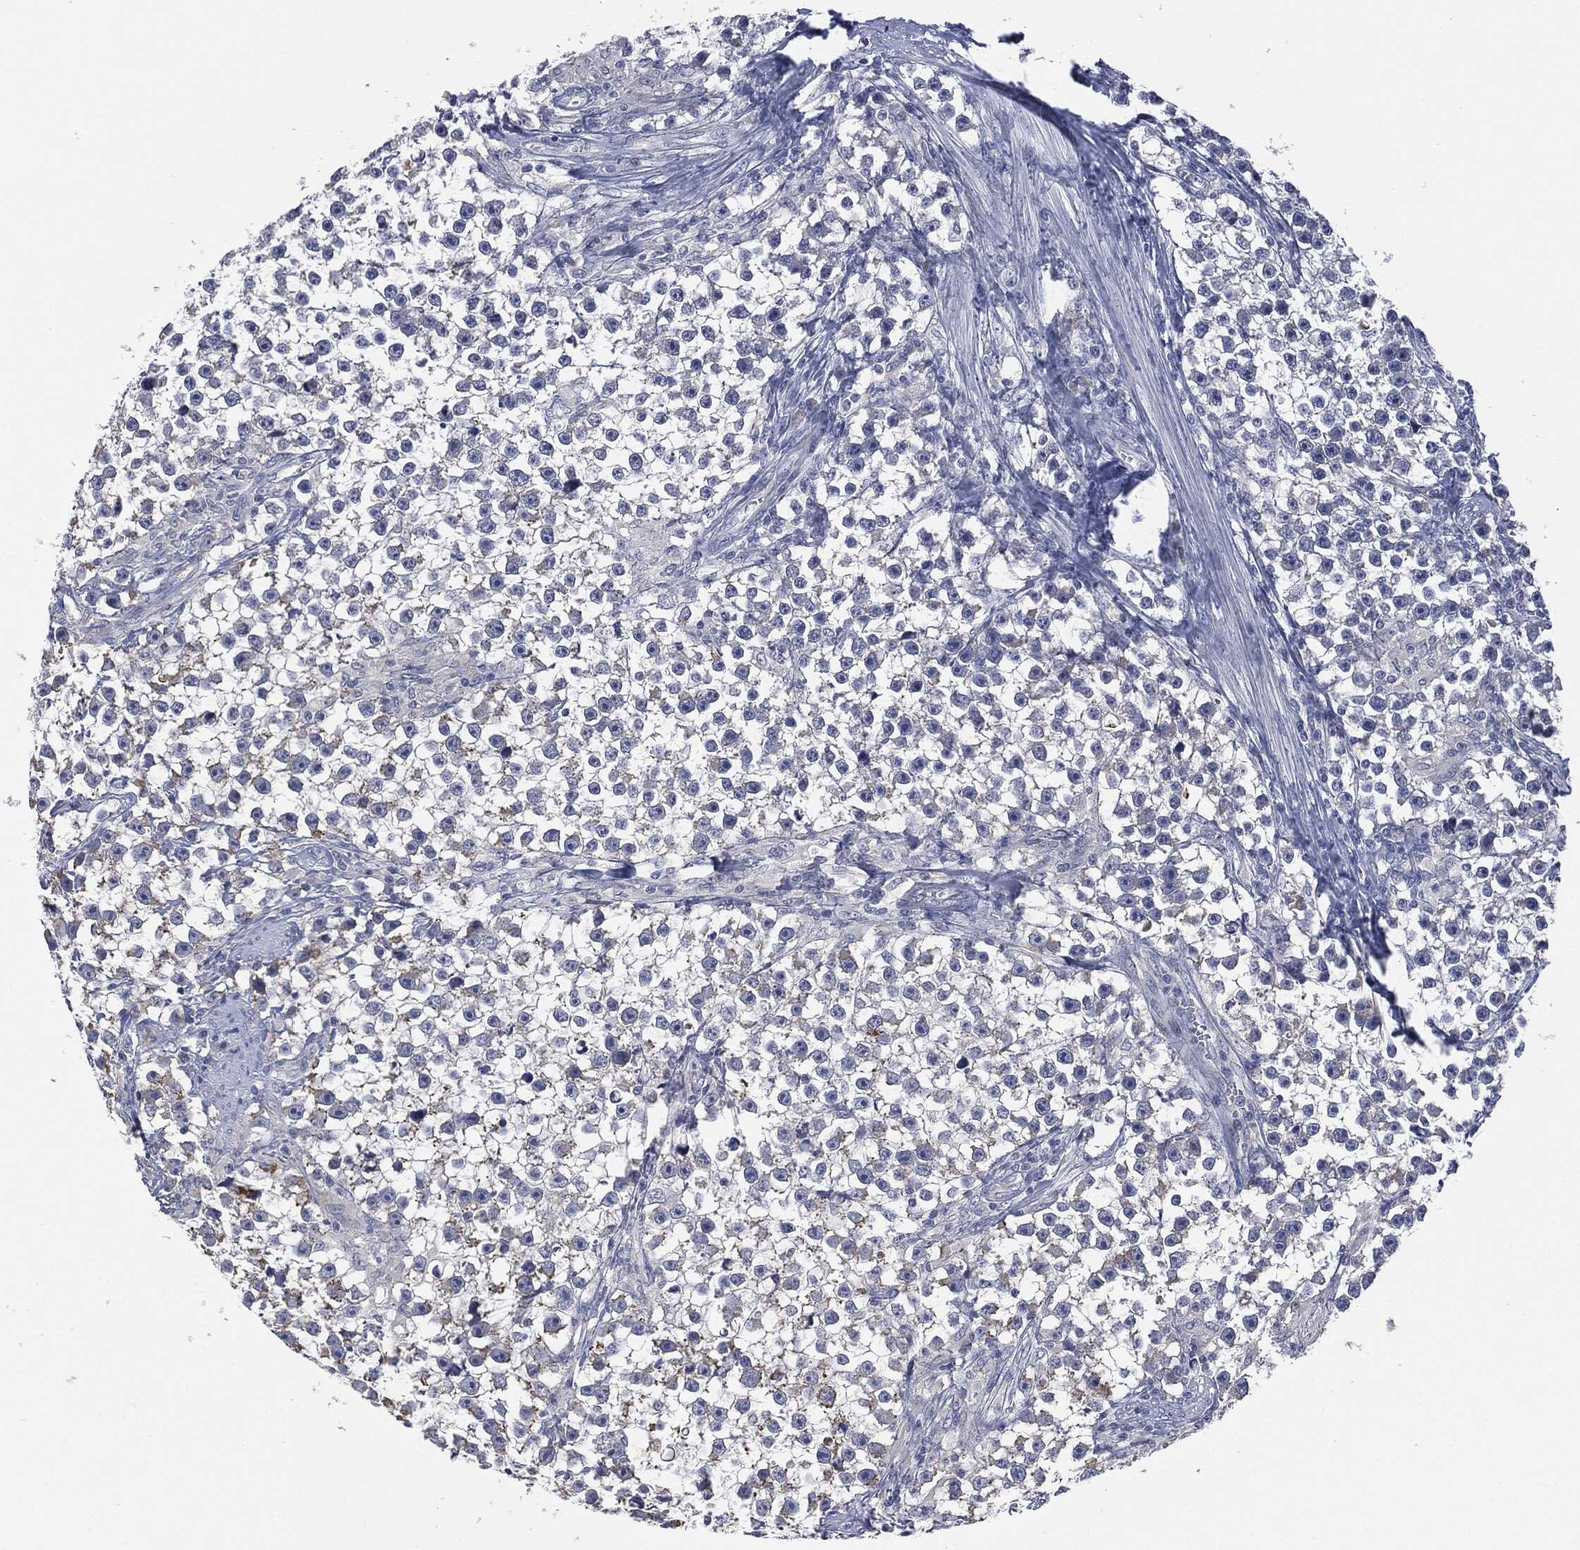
{"staining": {"intensity": "negative", "quantity": "none", "location": "none"}, "tissue": "testis cancer", "cell_type": "Tumor cells", "image_type": "cancer", "snomed": [{"axis": "morphology", "description": "Seminoma, NOS"}, {"axis": "topography", "description": "Testis"}], "caption": "Tumor cells are negative for brown protein staining in testis cancer.", "gene": "SIGLEC9", "patient": {"sex": "male", "age": 59}}